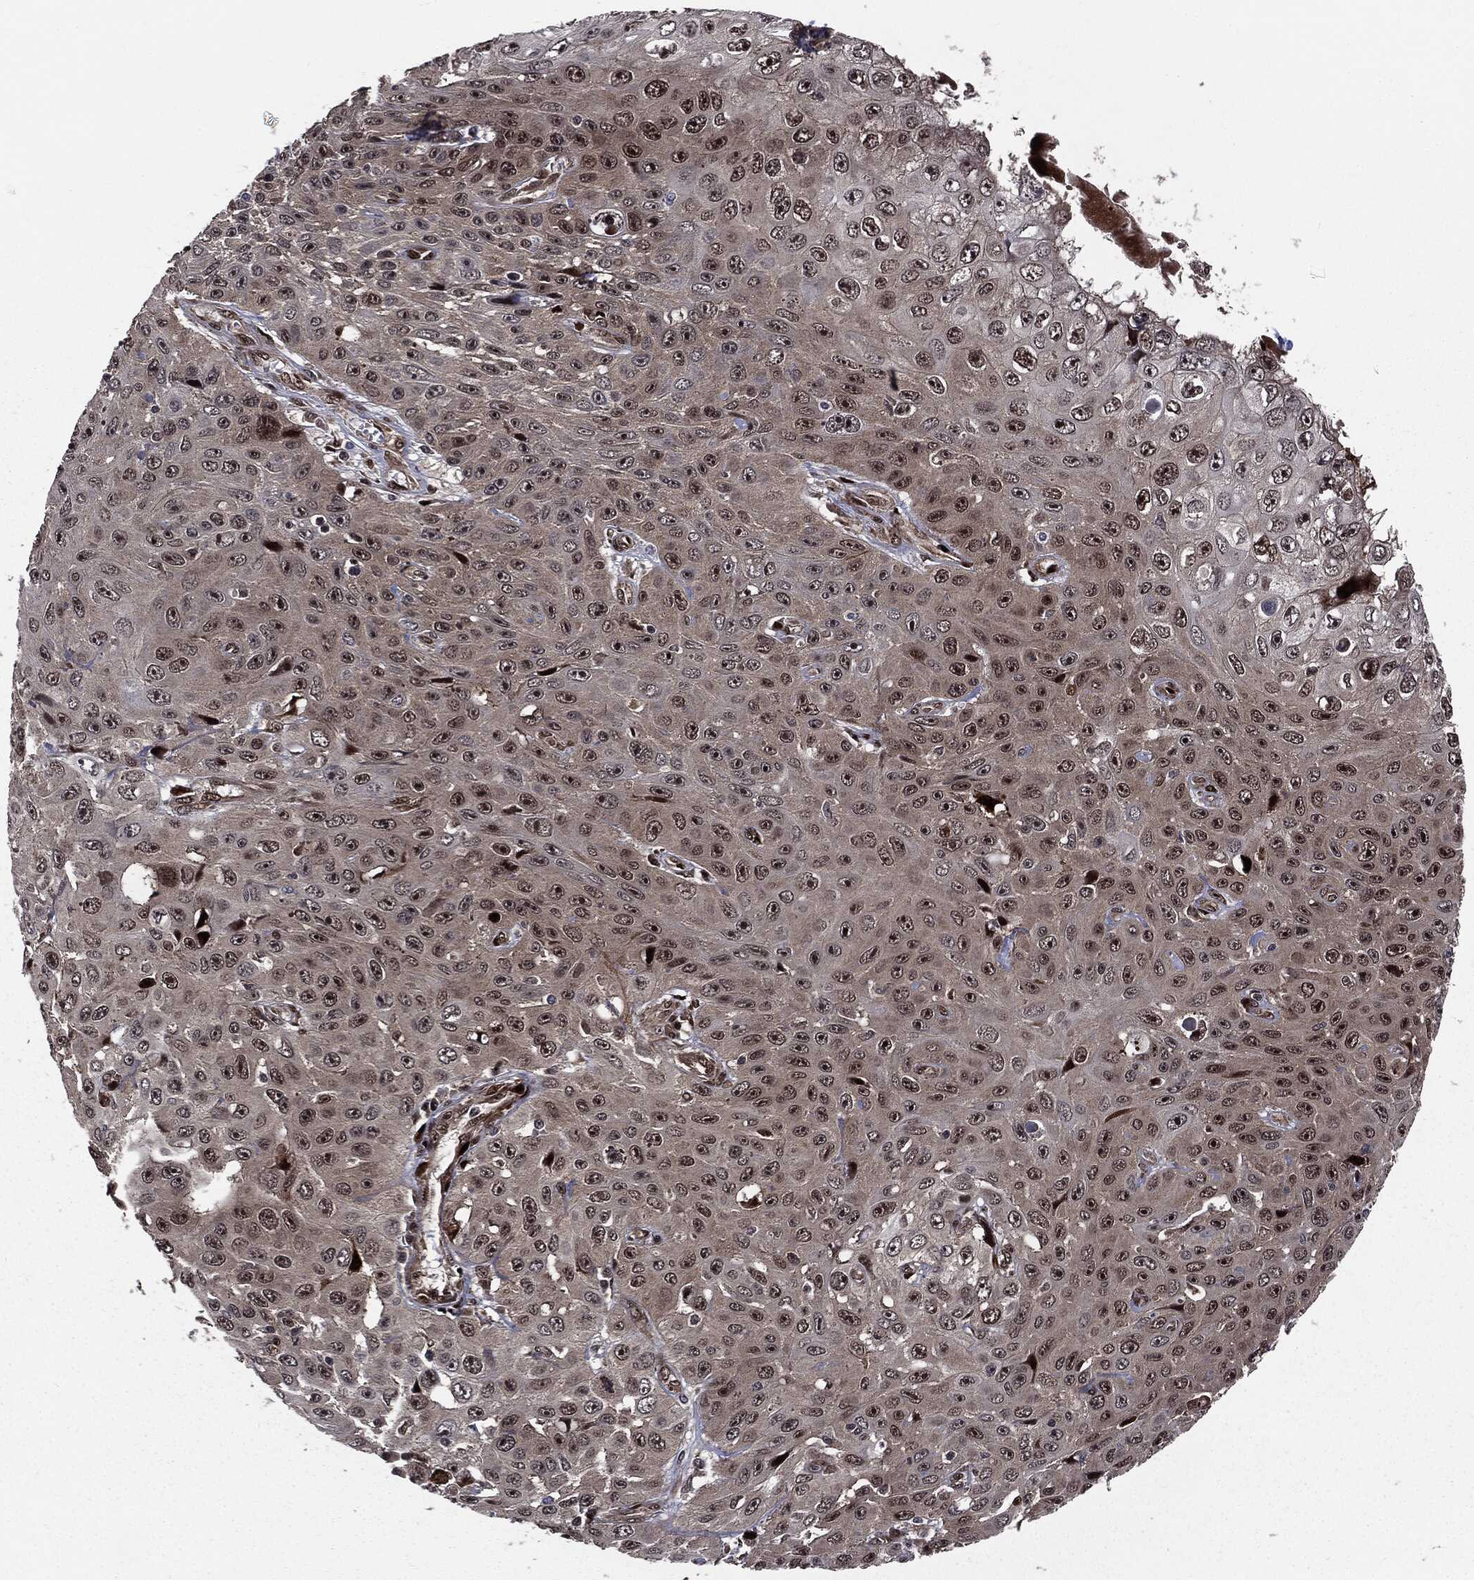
{"staining": {"intensity": "moderate", "quantity": "25%-75%", "location": "nuclear"}, "tissue": "skin cancer", "cell_type": "Tumor cells", "image_type": "cancer", "snomed": [{"axis": "morphology", "description": "Squamous cell carcinoma, NOS"}, {"axis": "topography", "description": "Skin"}], "caption": "Brown immunohistochemical staining in human skin cancer demonstrates moderate nuclear positivity in approximately 25%-75% of tumor cells.", "gene": "SMAD4", "patient": {"sex": "male", "age": 82}}